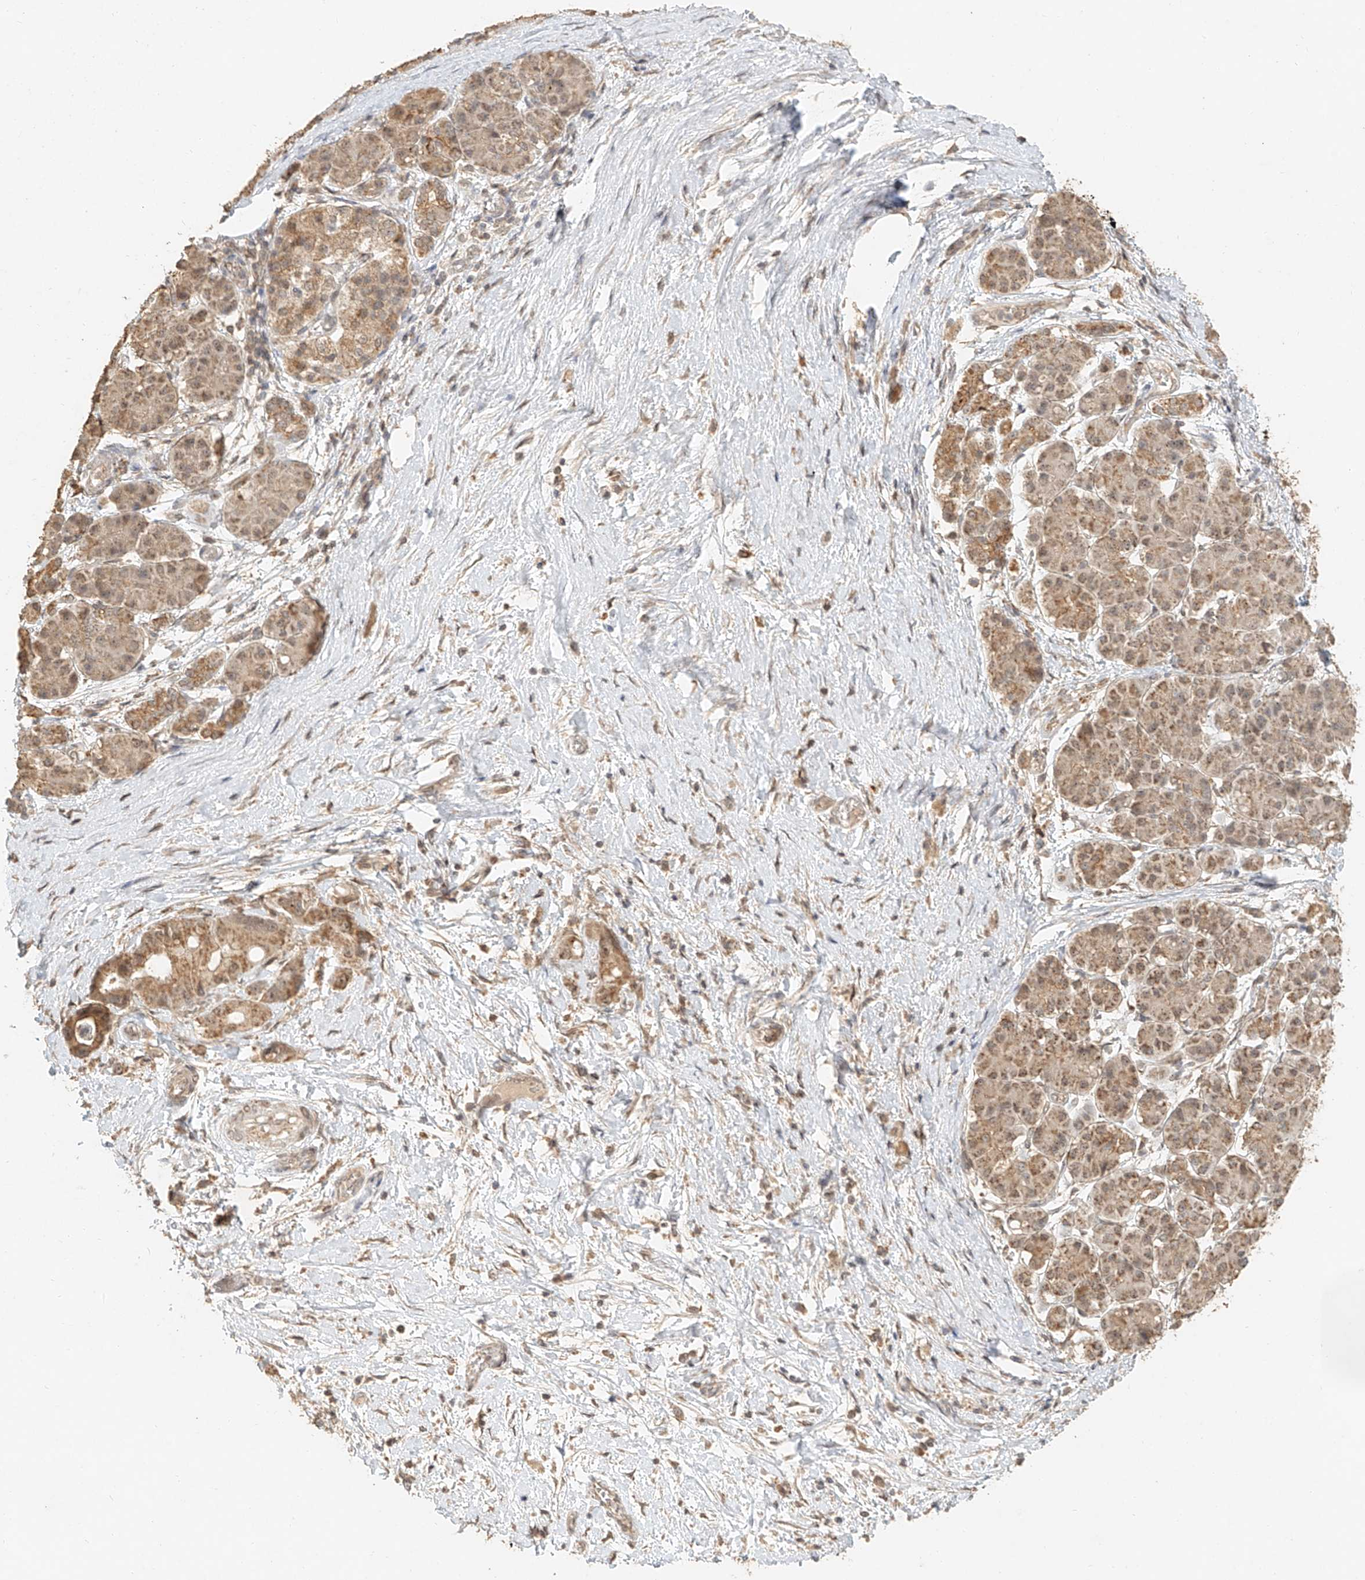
{"staining": {"intensity": "moderate", "quantity": ">75%", "location": "cytoplasmic/membranous"}, "tissue": "pancreatic cancer", "cell_type": "Tumor cells", "image_type": "cancer", "snomed": [{"axis": "morphology", "description": "Normal tissue, NOS"}, {"axis": "morphology", "description": "Adenocarcinoma, NOS"}, {"axis": "topography", "description": "Pancreas"}], "caption": "A brown stain labels moderate cytoplasmic/membranous positivity of a protein in pancreatic cancer tumor cells. (DAB IHC with brightfield microscopy, high magnification).", "gene": "CXorf58", "patient": {"sex": "female", "age": 68}}